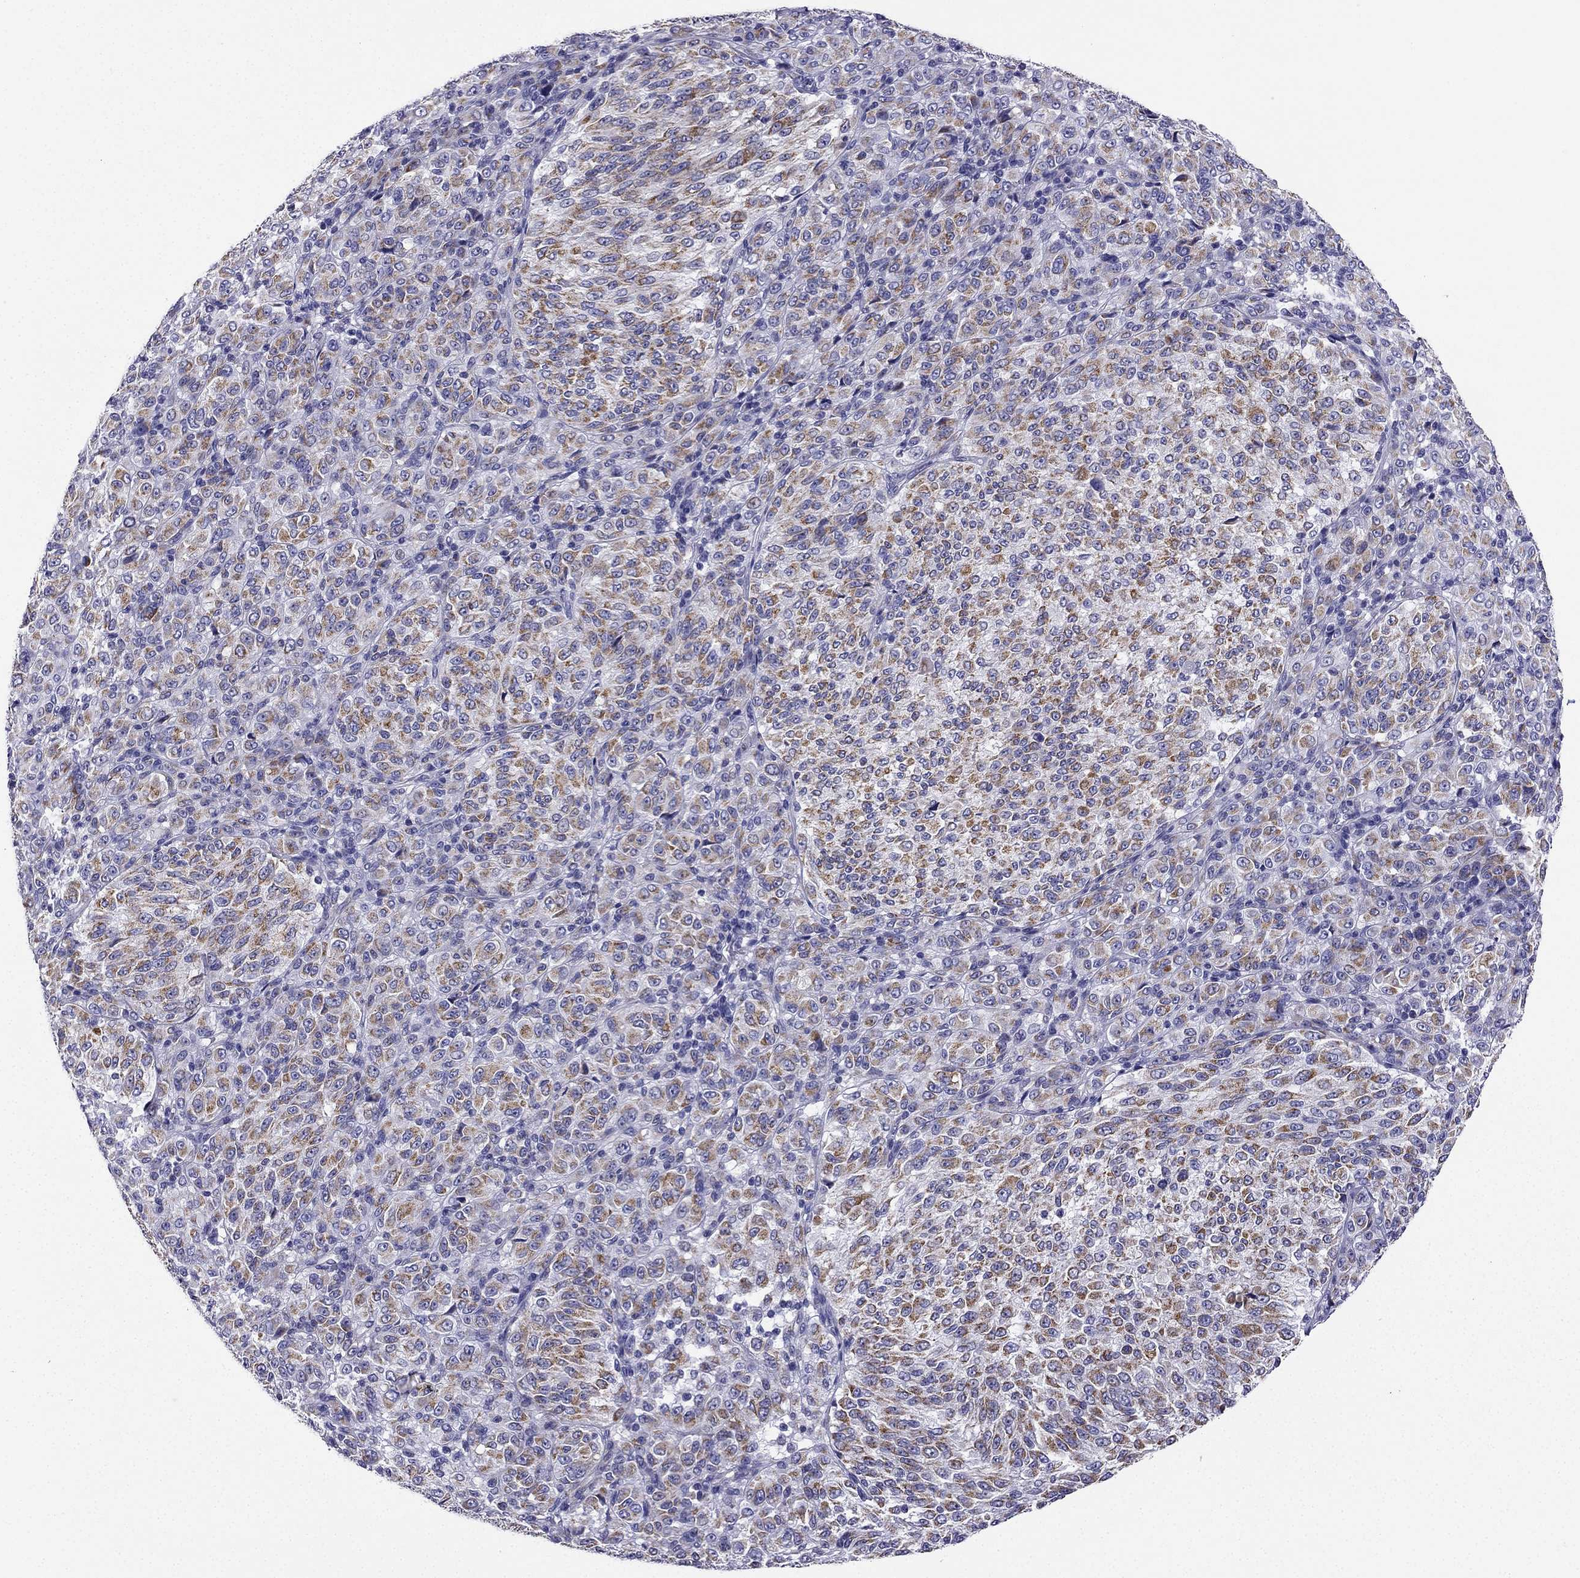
{"staining": {"intensity": "negative", "quantity": "none", "location": "none"}, "tissue": "melanoma", "cell_type": "Tumor cells", "image_type": "cancer", "snomed": [{"axis": "morphology", "description": "Malignant melanoma, Metastatic site"}, {"axis": "topography", "description": "Brain"}], "caption": "Melanoma was stained to show a protein in brown. There is no significant expression in tumor cells.", "gene": "KIF5A", "patient": {"sex": "female", "age": 56}}